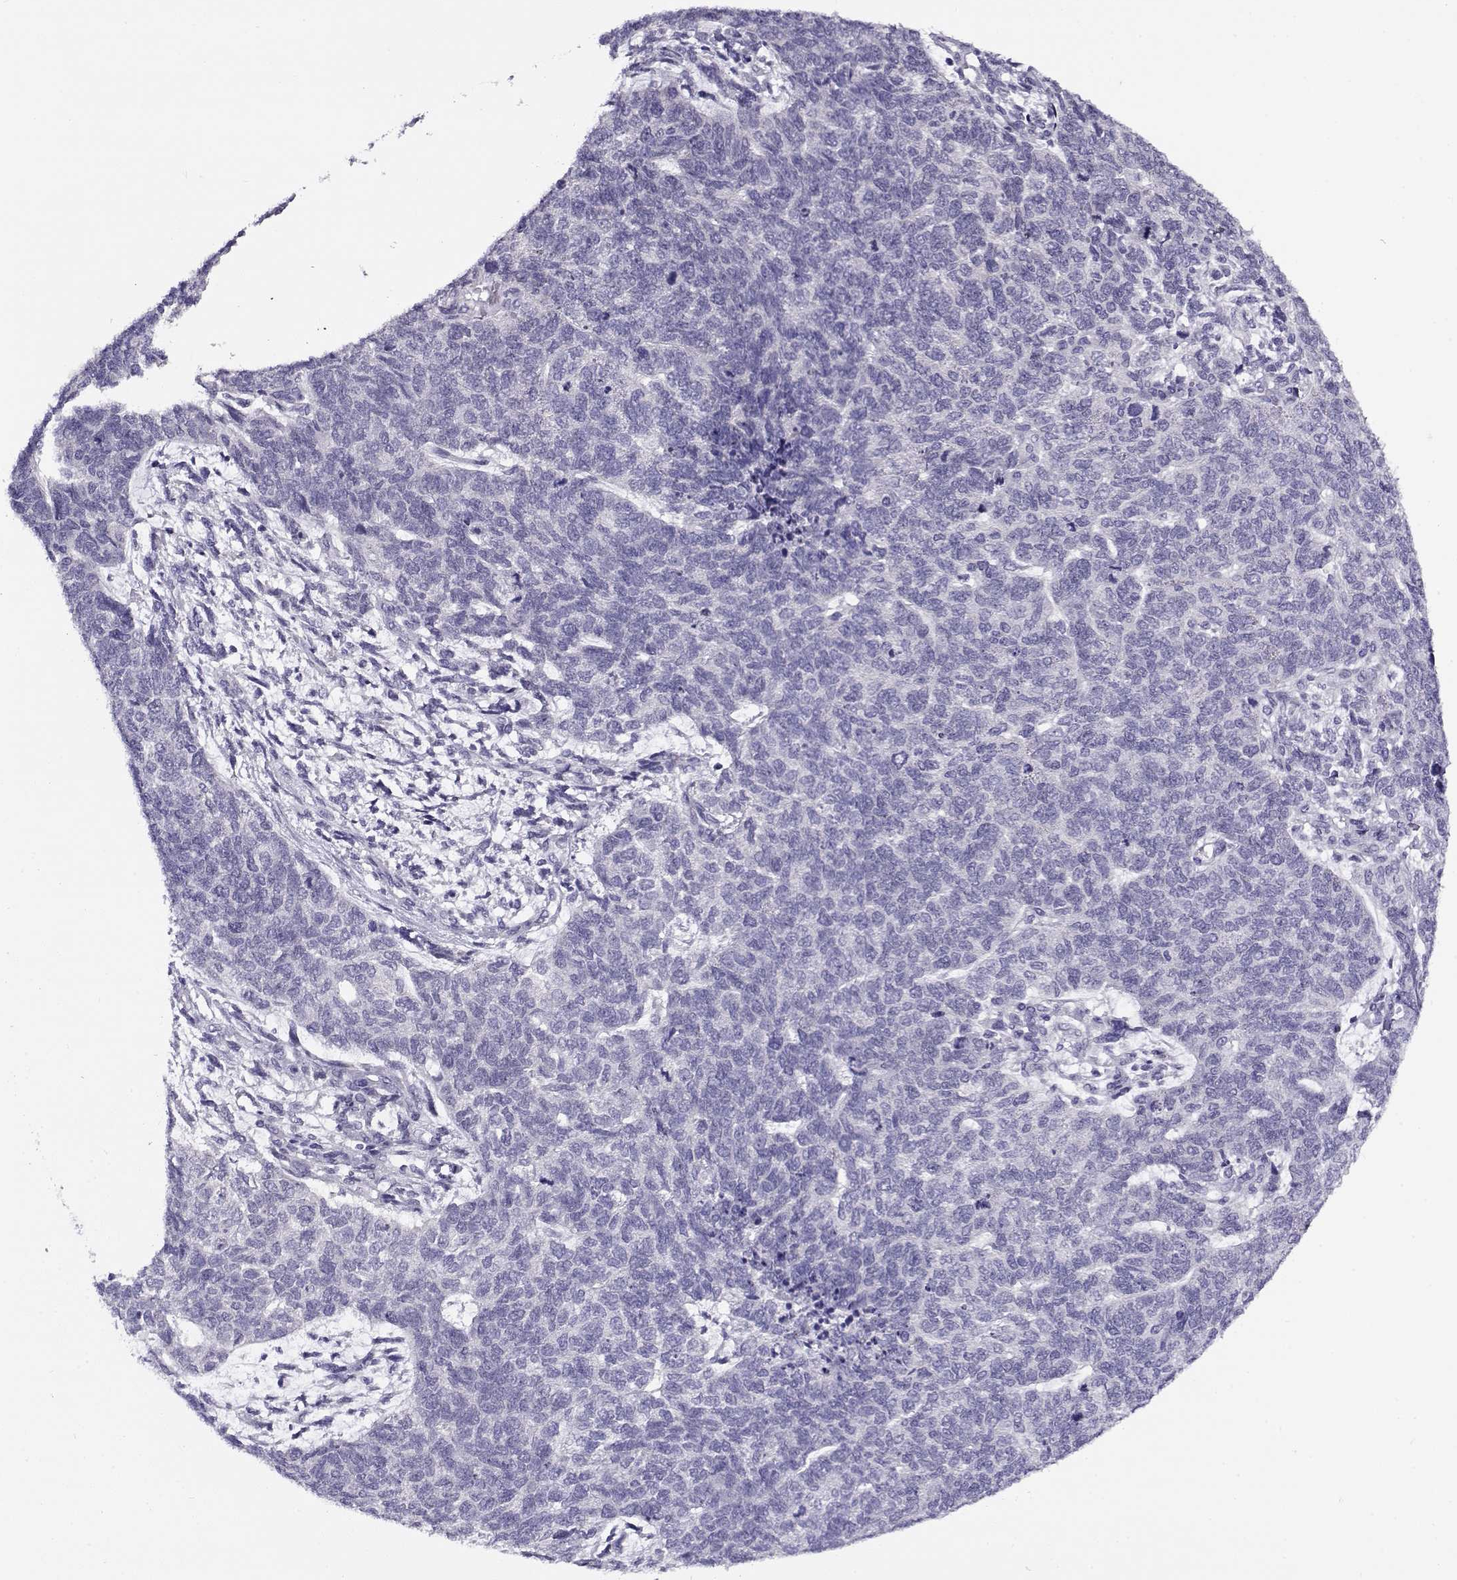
{"staining": {"intensity": "negative", "quantity": "none", "location": "none"}, "tissue": "cervical cancer", "cell_type": "Tumor cells", "image_type": "cancer", "snomed": [{"axis": "morphology", "description": "Squamous cell carcinoma, NOS"}, {"axis": "topography", "description": "Cervix"}], "caption": "A histopathology image of squamous cell carcinoma (cervical) stained for a protein displays no brown staining in tumor cells. (Immunohistochemistry, brightfield microscopy, high magnification).", "gene": "FEZF1", "patient": {"sex": "female", "age": 63}}